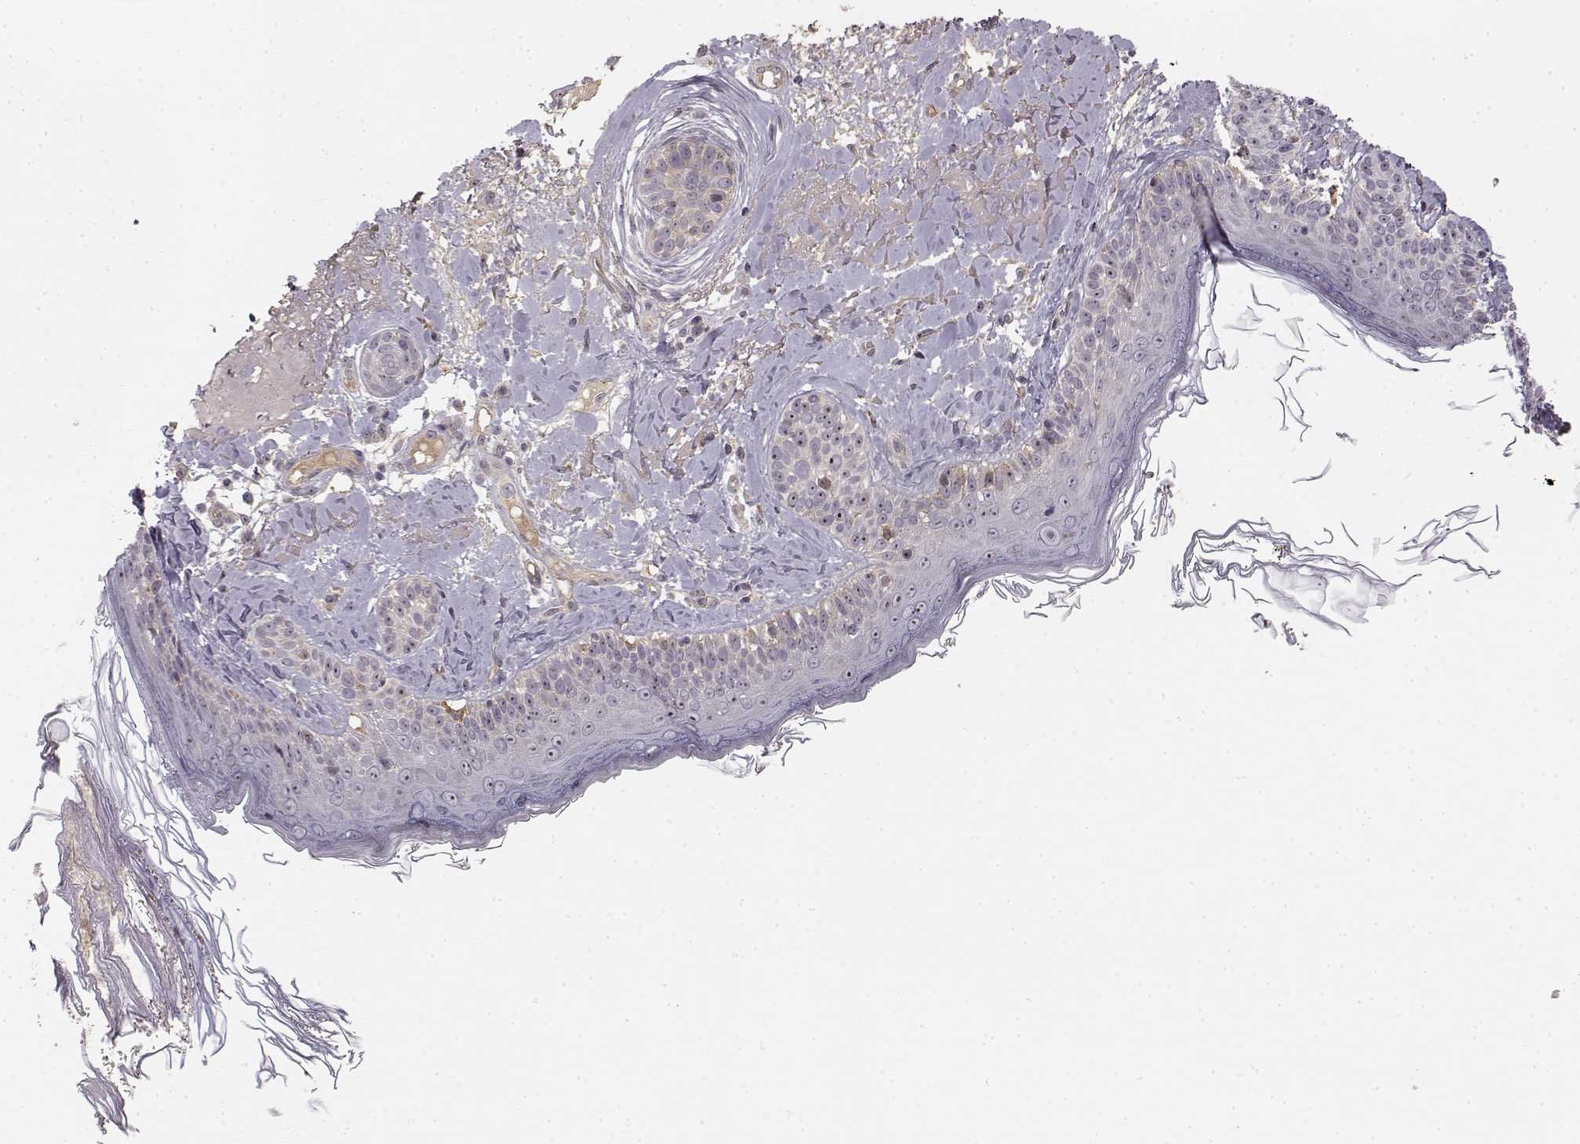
{"staining": {"intensity": "negative", "quantity": "none", "location": "none"}, "tissue": "skin", "cell_type": "Fibroblasts", "image_type": "normal", "snomed": [{"axis": "morphology", "description": "Normal tissue, NOS"}, {"axis": "topography", "description": "Skin"}], "caption": "IHC micrograph of benign skin: human skin stained with DAB (3,3'-diaminobenzidine) exhibits no significant protein staining in fibroblasts.", "gene": "MED12L", "patient": {"sex": "male", "age": 73}}